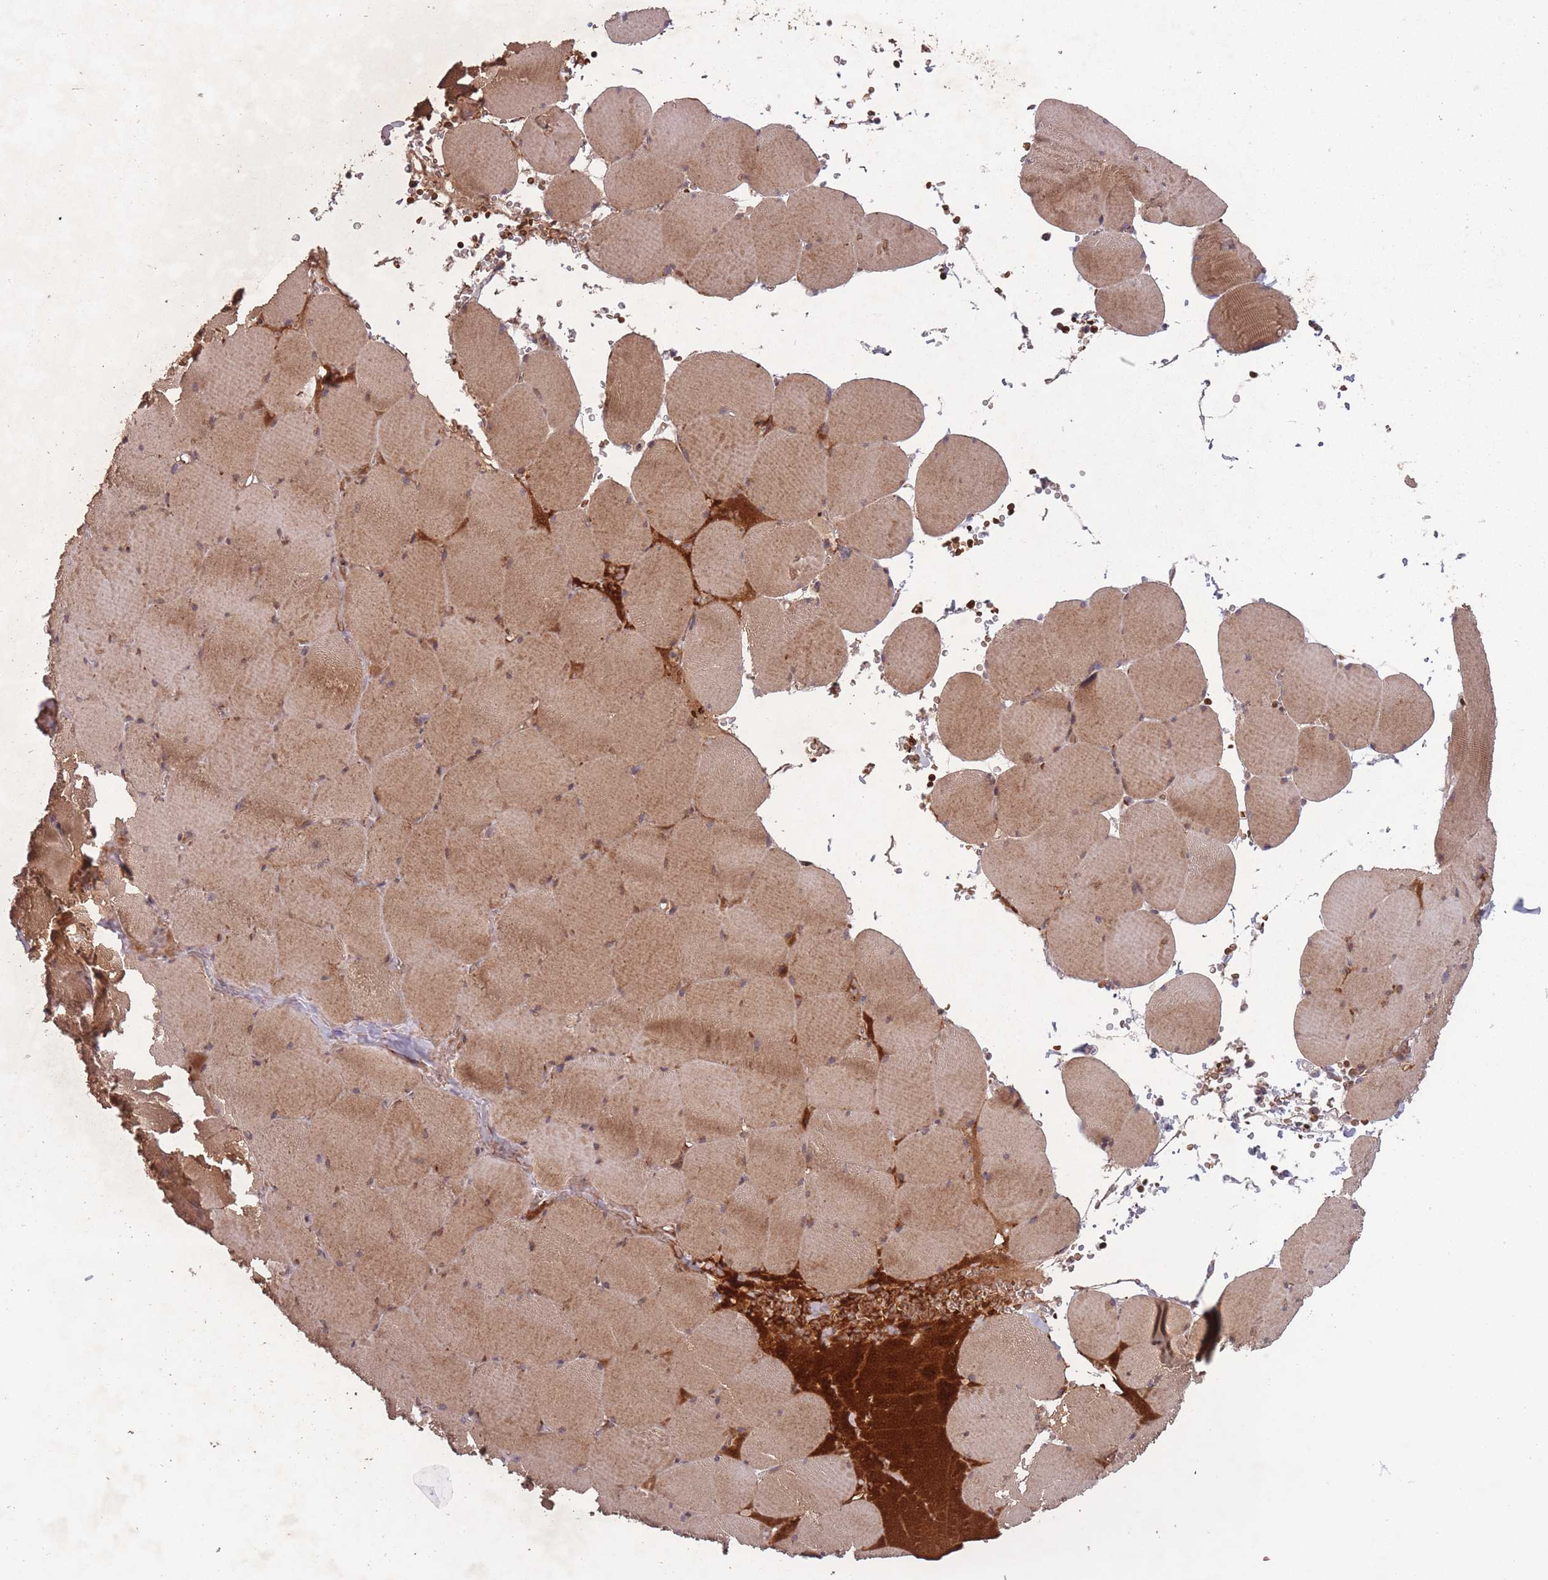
{"staining": {"intensity": "moderate", "quantity": ">75%", "location": "cytoplasmic/membranous"}, "tissue": "skeletal muscle", "cell_type": "Myocytes", "image_type": "normal", "snomed": [{"axis": "morphology", "description": "Normal tissue, NOS"}, {"axis": "topography", "description": "Skeletal muscle"}, {"axis": "topography", "description": "Head-Neck"}], "caption": "An image showing moderate cytoplasmic/membranous positivity in about >75% of myocytes in benign skeletal muscle, as visualized by brown immunohistochemical staining.", "gene": "SECTM1", "patient": {"sex": "male", "age": 66}}